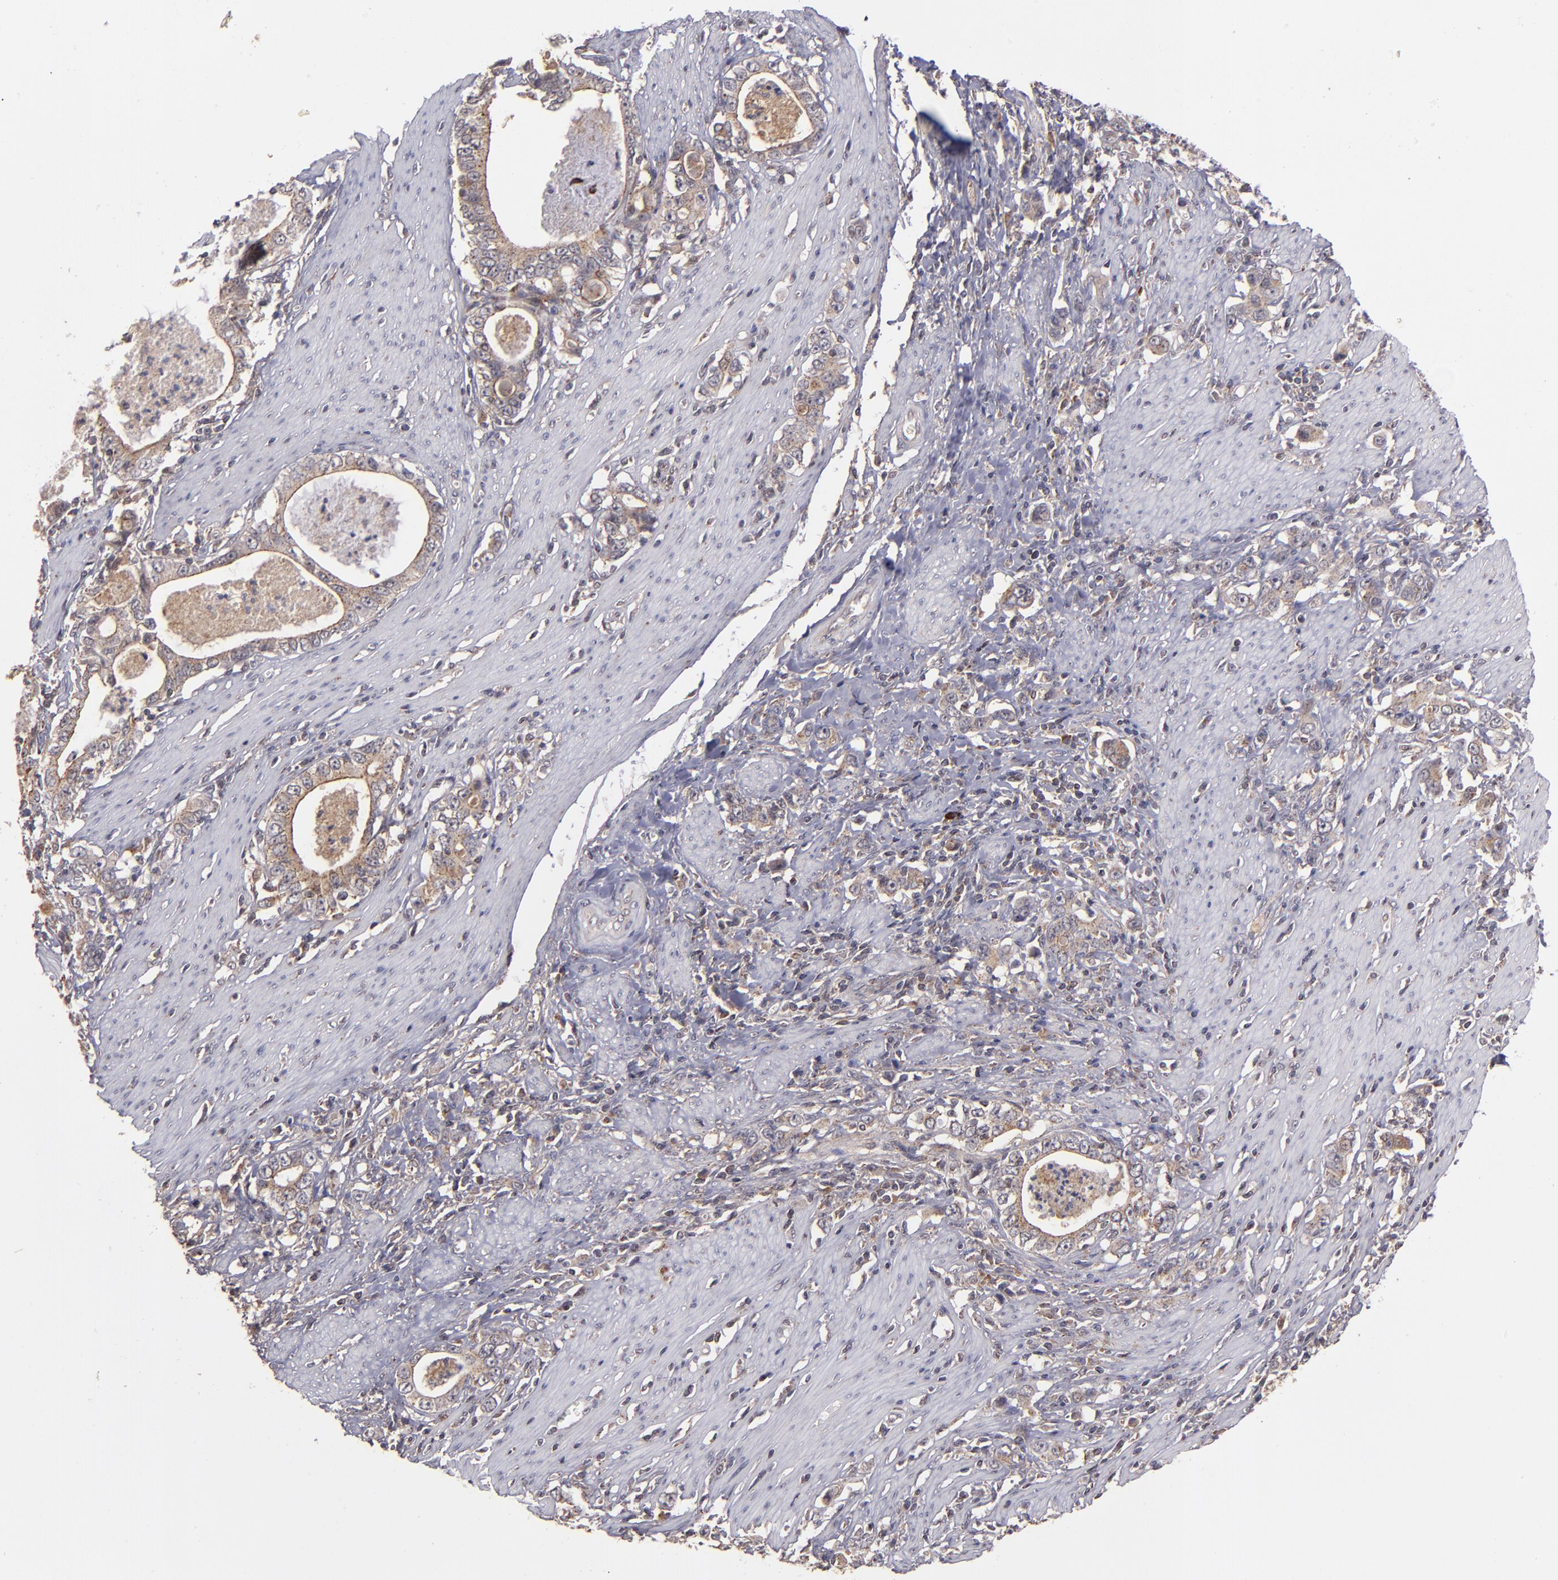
{"staining": {"intensity": "moderate", "quantity": ">75%", "location": "cytoplasmic/membranous"}, "tissue": "stomach cancer", "cell_type": "Tumor cells", "image_type": "cancer", "snomed": [{"axis": "morphology", "description": "Adenocarcinoma, NOS"}, {"axis": "topography", "description": "Stomach, lower"}], "caption": "Human stomach cancer stained with a brown dye displays moderate cytoplasmic/membranous positive expression in approximately >75% of tumor cells.", "gene": "ZFYVE1", "patient": {"sex": "female", "age": 72}}